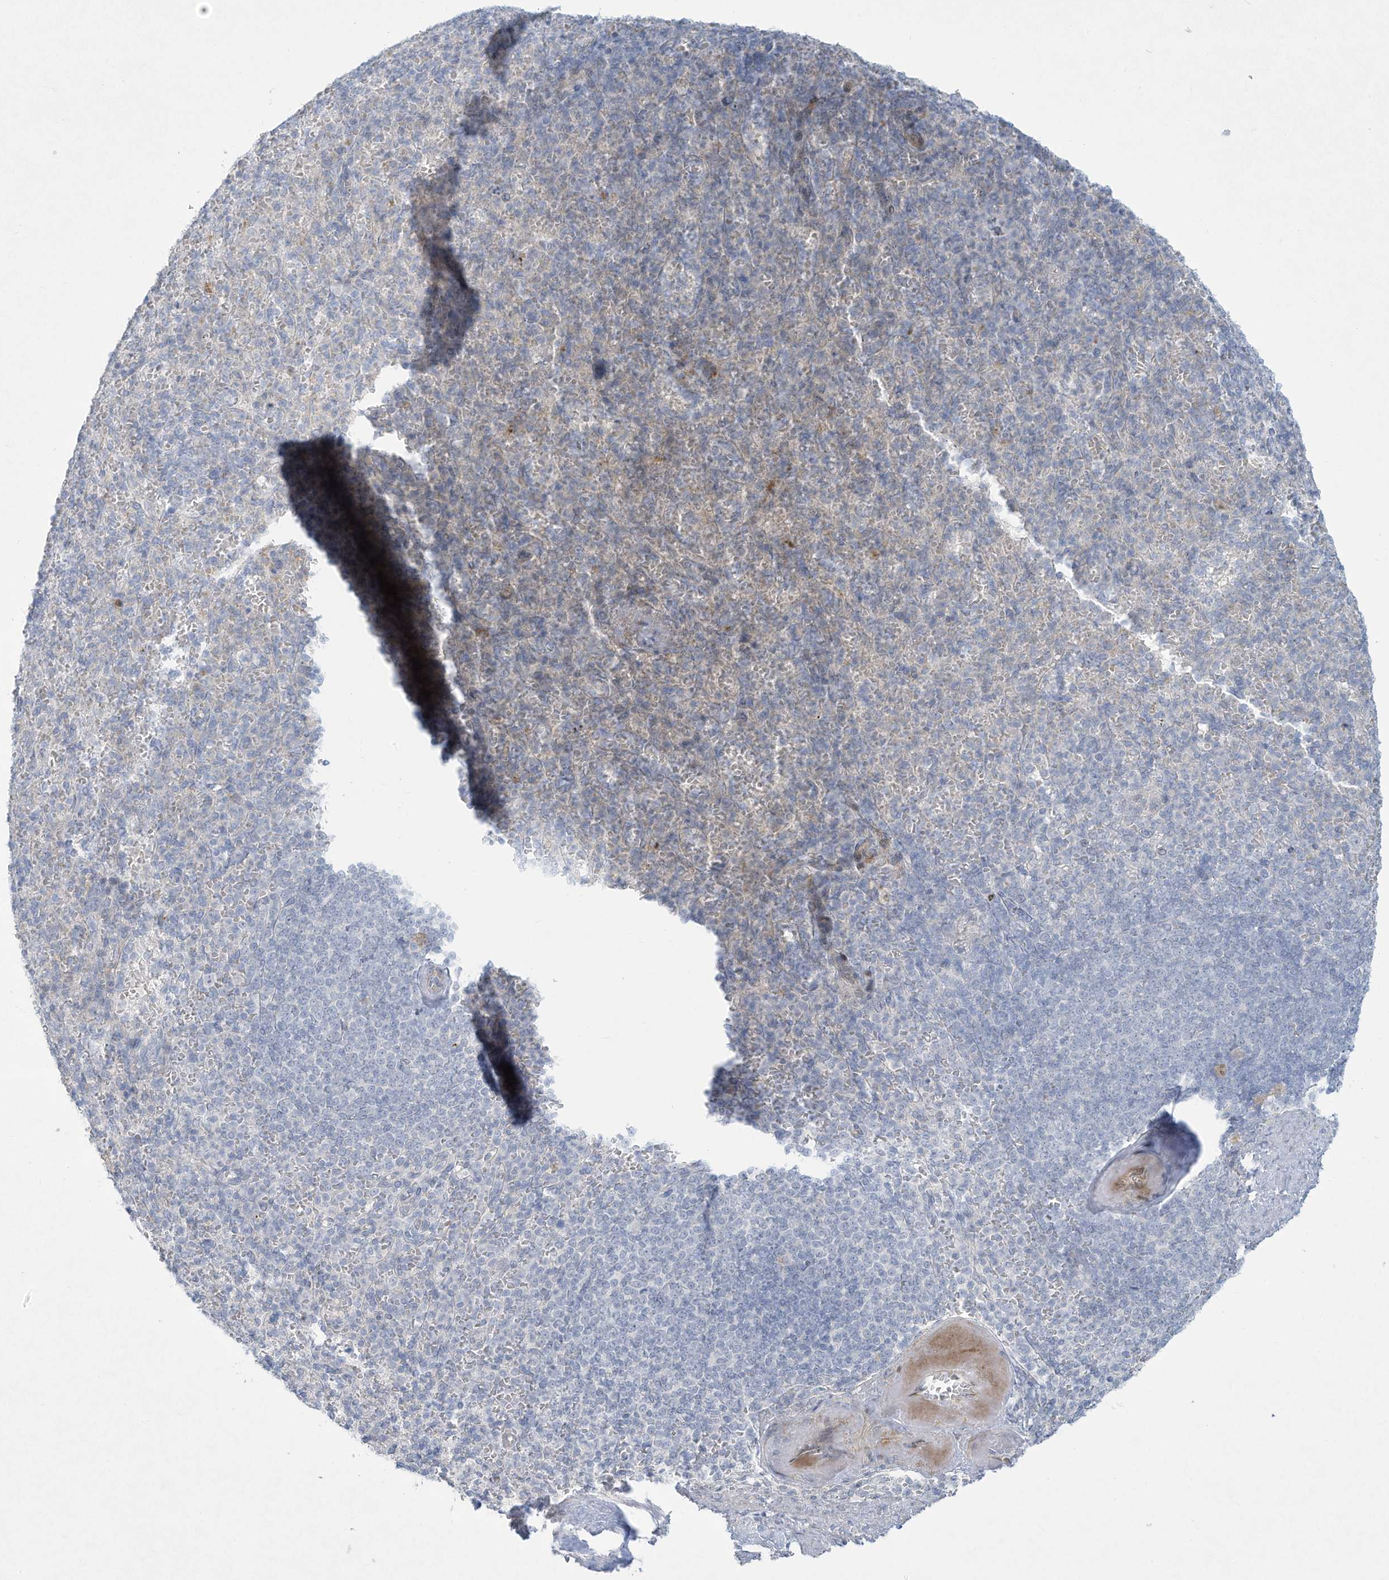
{"staining": {"intensity": "negative", "quantity": "none", "location": "none"}, "tissue": "spleen", "cell_type": "Cells in red pulp", "image_type": "normal", "snomed": [{"axis": "morphology", "description": "Normal tissue, NOS"}, {"axis": "topography", "description": "Spleen"}], "caption": "DAB (3,3'-diaminobenzidine) immunohistochemical staining of benign human spleen shows no significant expression in cells in red pulp.", "gene": "PAX6", "patient": {"sex": "female", "age": 74}}